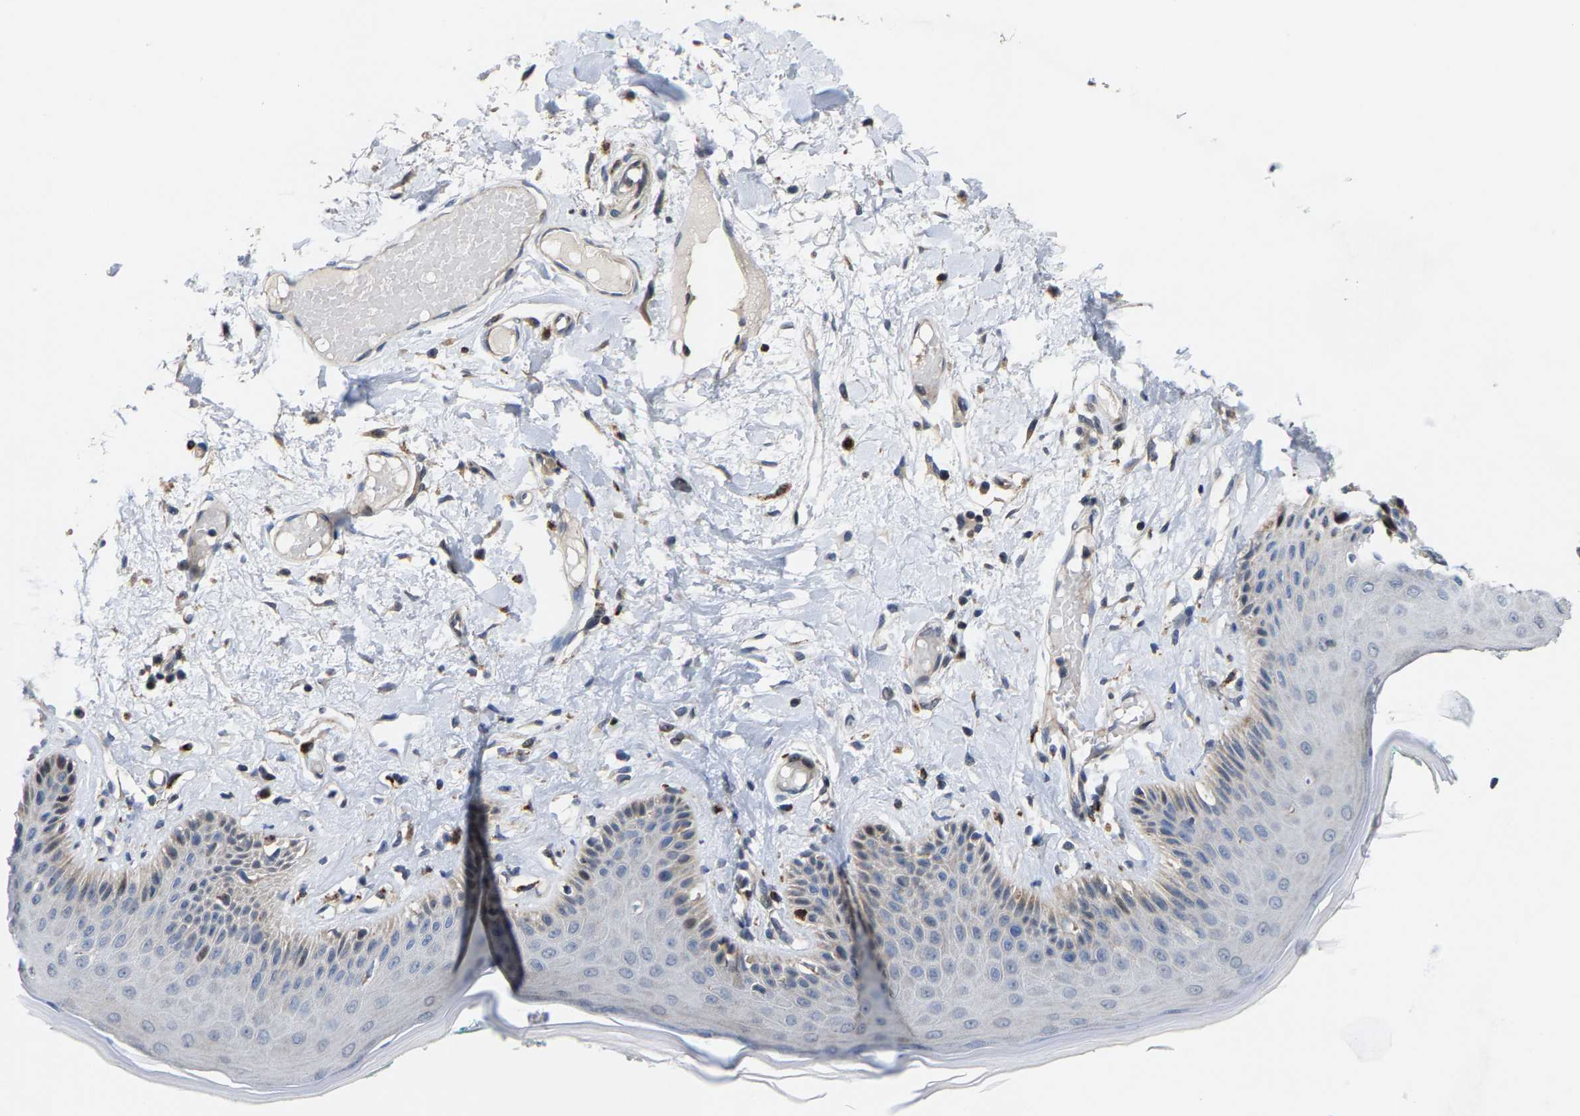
{"staining": {"intensity": "moderate", "quantity": "<25%", "location": "cytoplasmic/membranous,nuclear"}, "tissue": "skin", "cell_type": "Epidermal cells", "image_type": "normal", "snomed": [{"axis": "morphology", "description": "Normal tissue, NOS"}, {"axis": "topography", "description": "Vulva"}], "caption": "DAB immunohistochemical staining of unremarkable skin demonstrates moderate cytoplasmic/membranous,nuclear protein staining in approximately <25% of epidermal cells.", "gene": "TDRKH", "patient": {"sex": "female", "age": 73}}